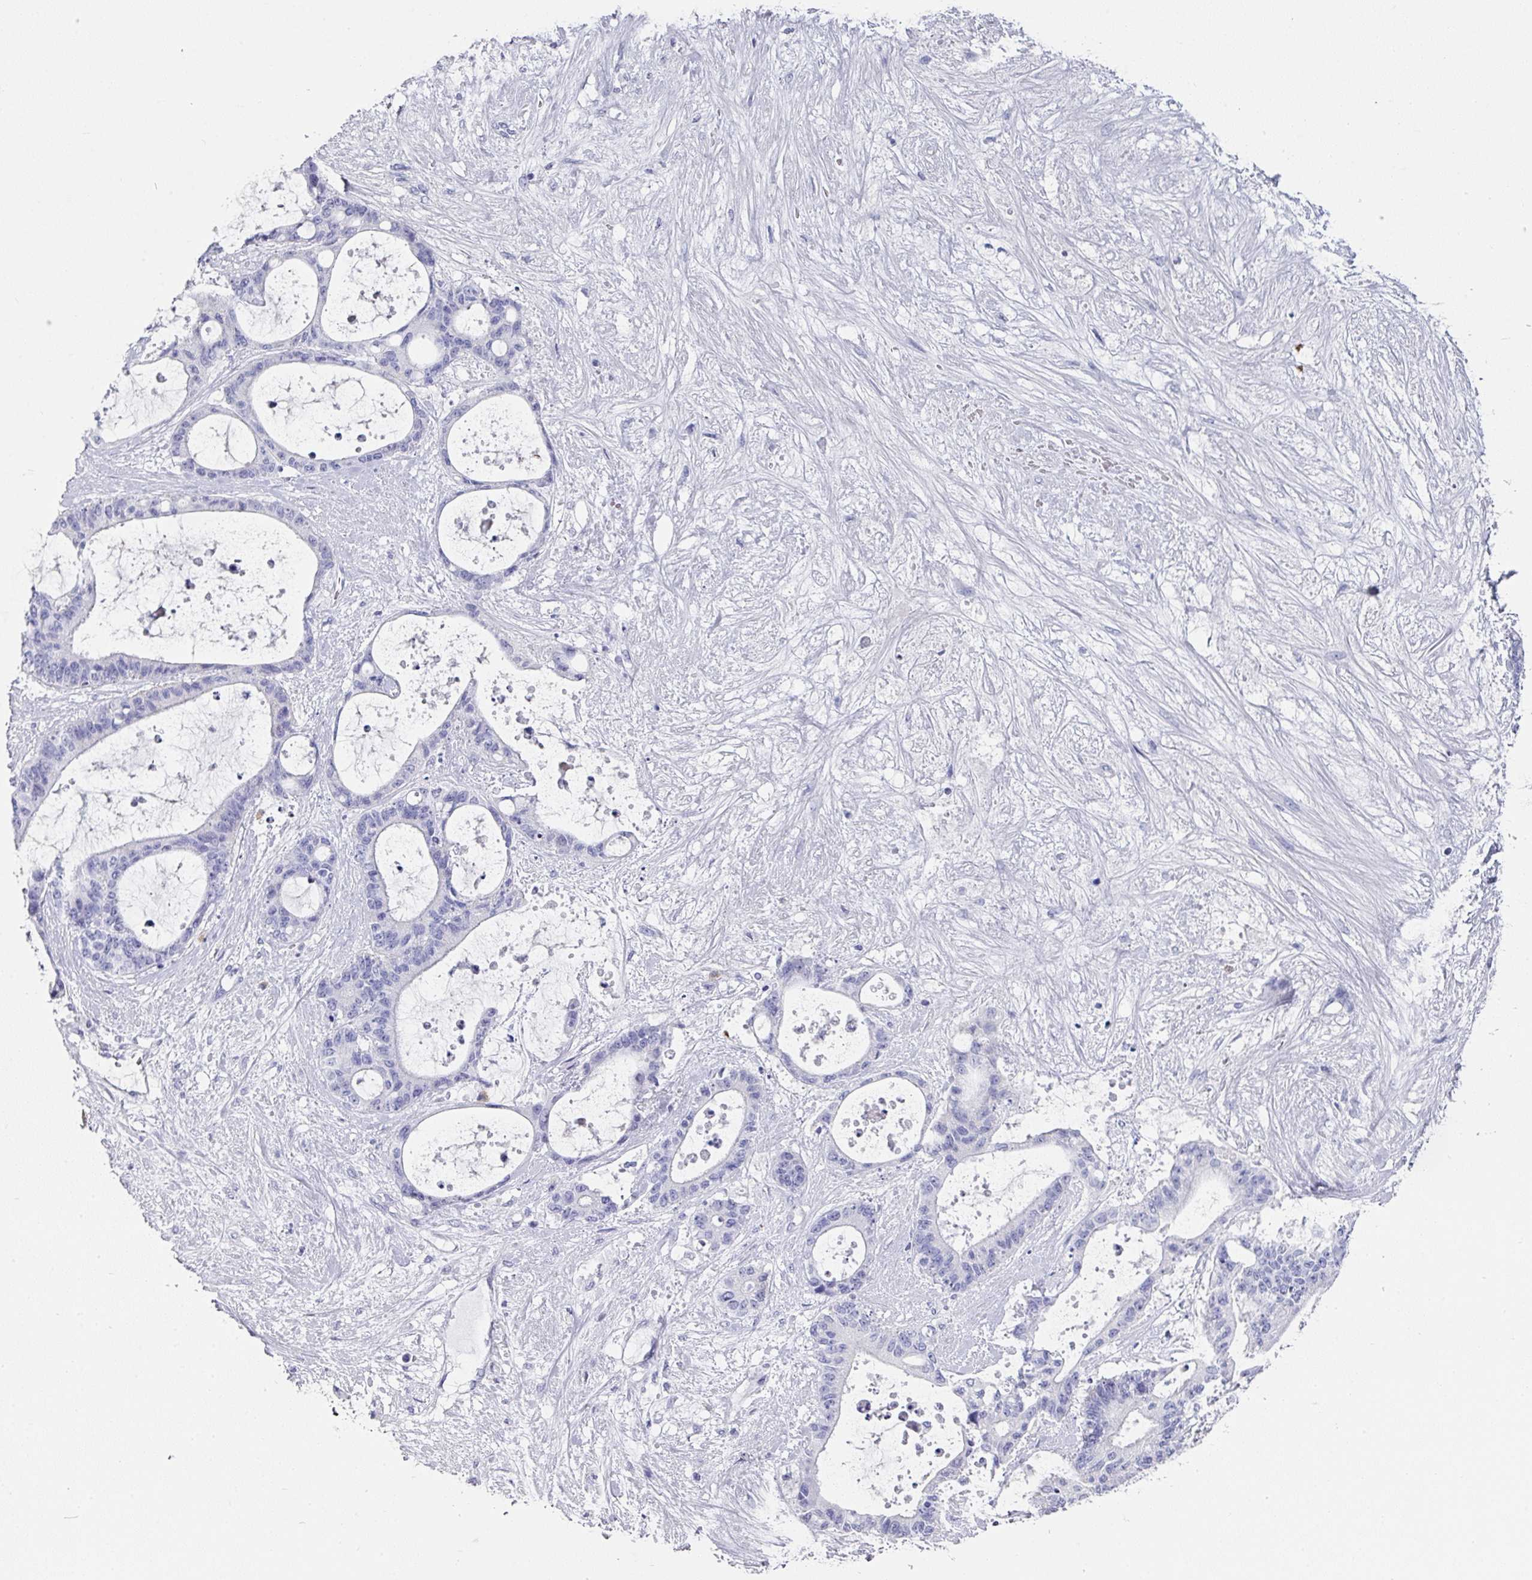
{"staining": {"intensity": "negative", "quantity": "none", "location": "none"}, "tissue": "liver cancer", "cell_type": "Tumor cells", "image_type": "cancer", "snomed": [{"axis": "morphology", "description": "Normal tissue, NOS"}, {"axis": "morphology", "description": "Cholangiocarcinoma"}, {"axis": "topography", "description": "Liver"}, {"axis": "topography", "description": "Peripheral nerve tissue"}], "caption": "A micrograph of cholangiocarcinoma (liver) stained for a protein exhibits no brown staining in tumor cells. (DAB (3,3'-diaminobenzidine) immunohistochemistry (IHC), high magnification).", "gene": "SETBP1", "patient": {"sex": "female", "age": 73}}